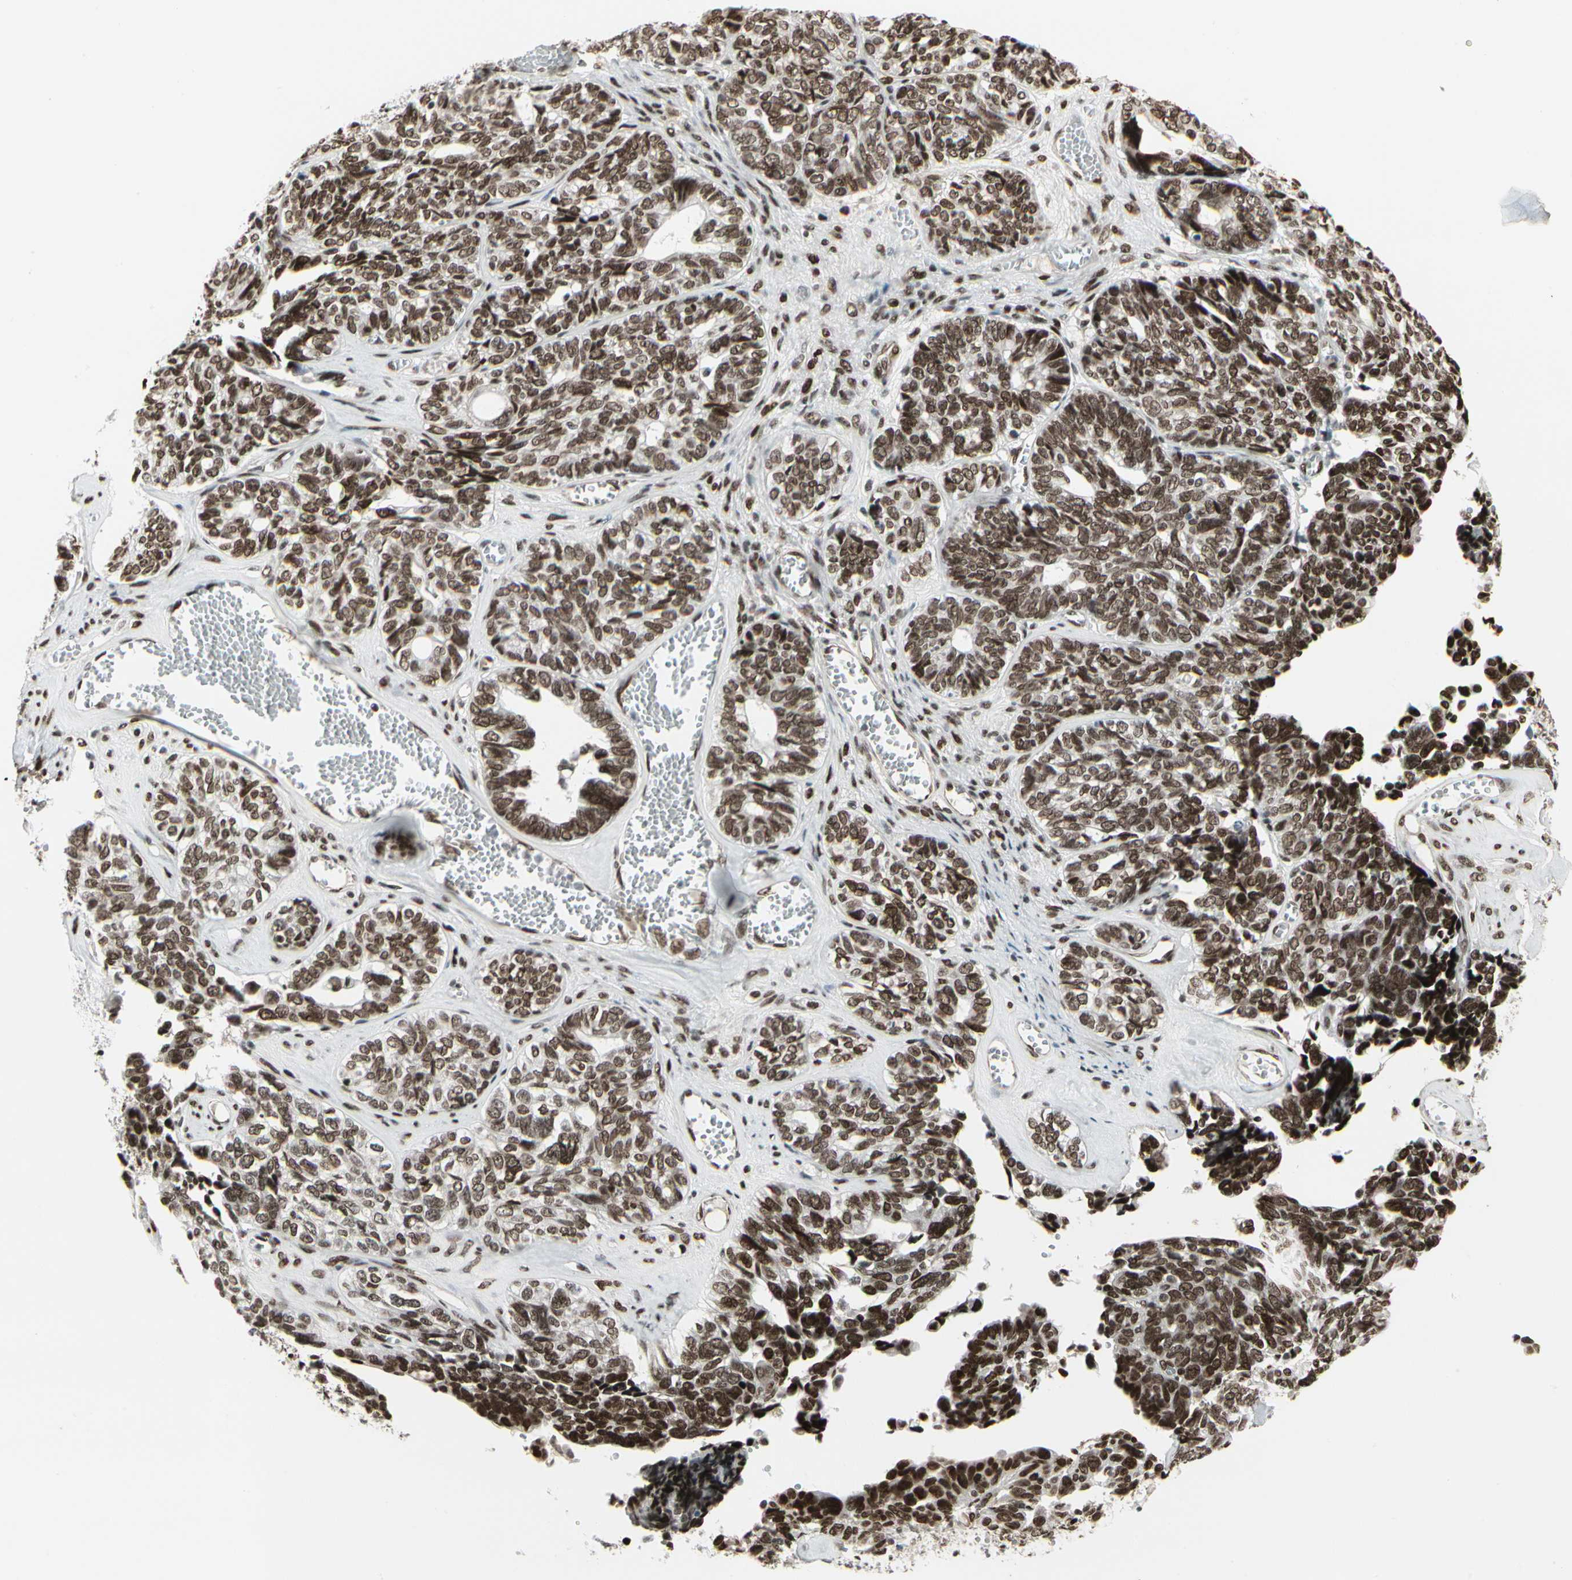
{"staining": {"intensity": "strong", "quantity": ">75%", "location": "nuclear"}, "tissue": "ovarian cancer", "cell_type": "Tumor cells", "image_type": "cancer", "snomed": [{"axis": "morphology", "description": "Cystadenocarcinoma, serous, NOS"}, {"axis": "topography", "description": "Ovary"}], "caption": "Immunohistochemical staining of ovarian serous cystadenocarcinoma displays high levels of strong nuclear protein positivity in about >75% of tumor cells.", "gene": "HMG20A", "patient": {"sex": "female", "age": 79}}